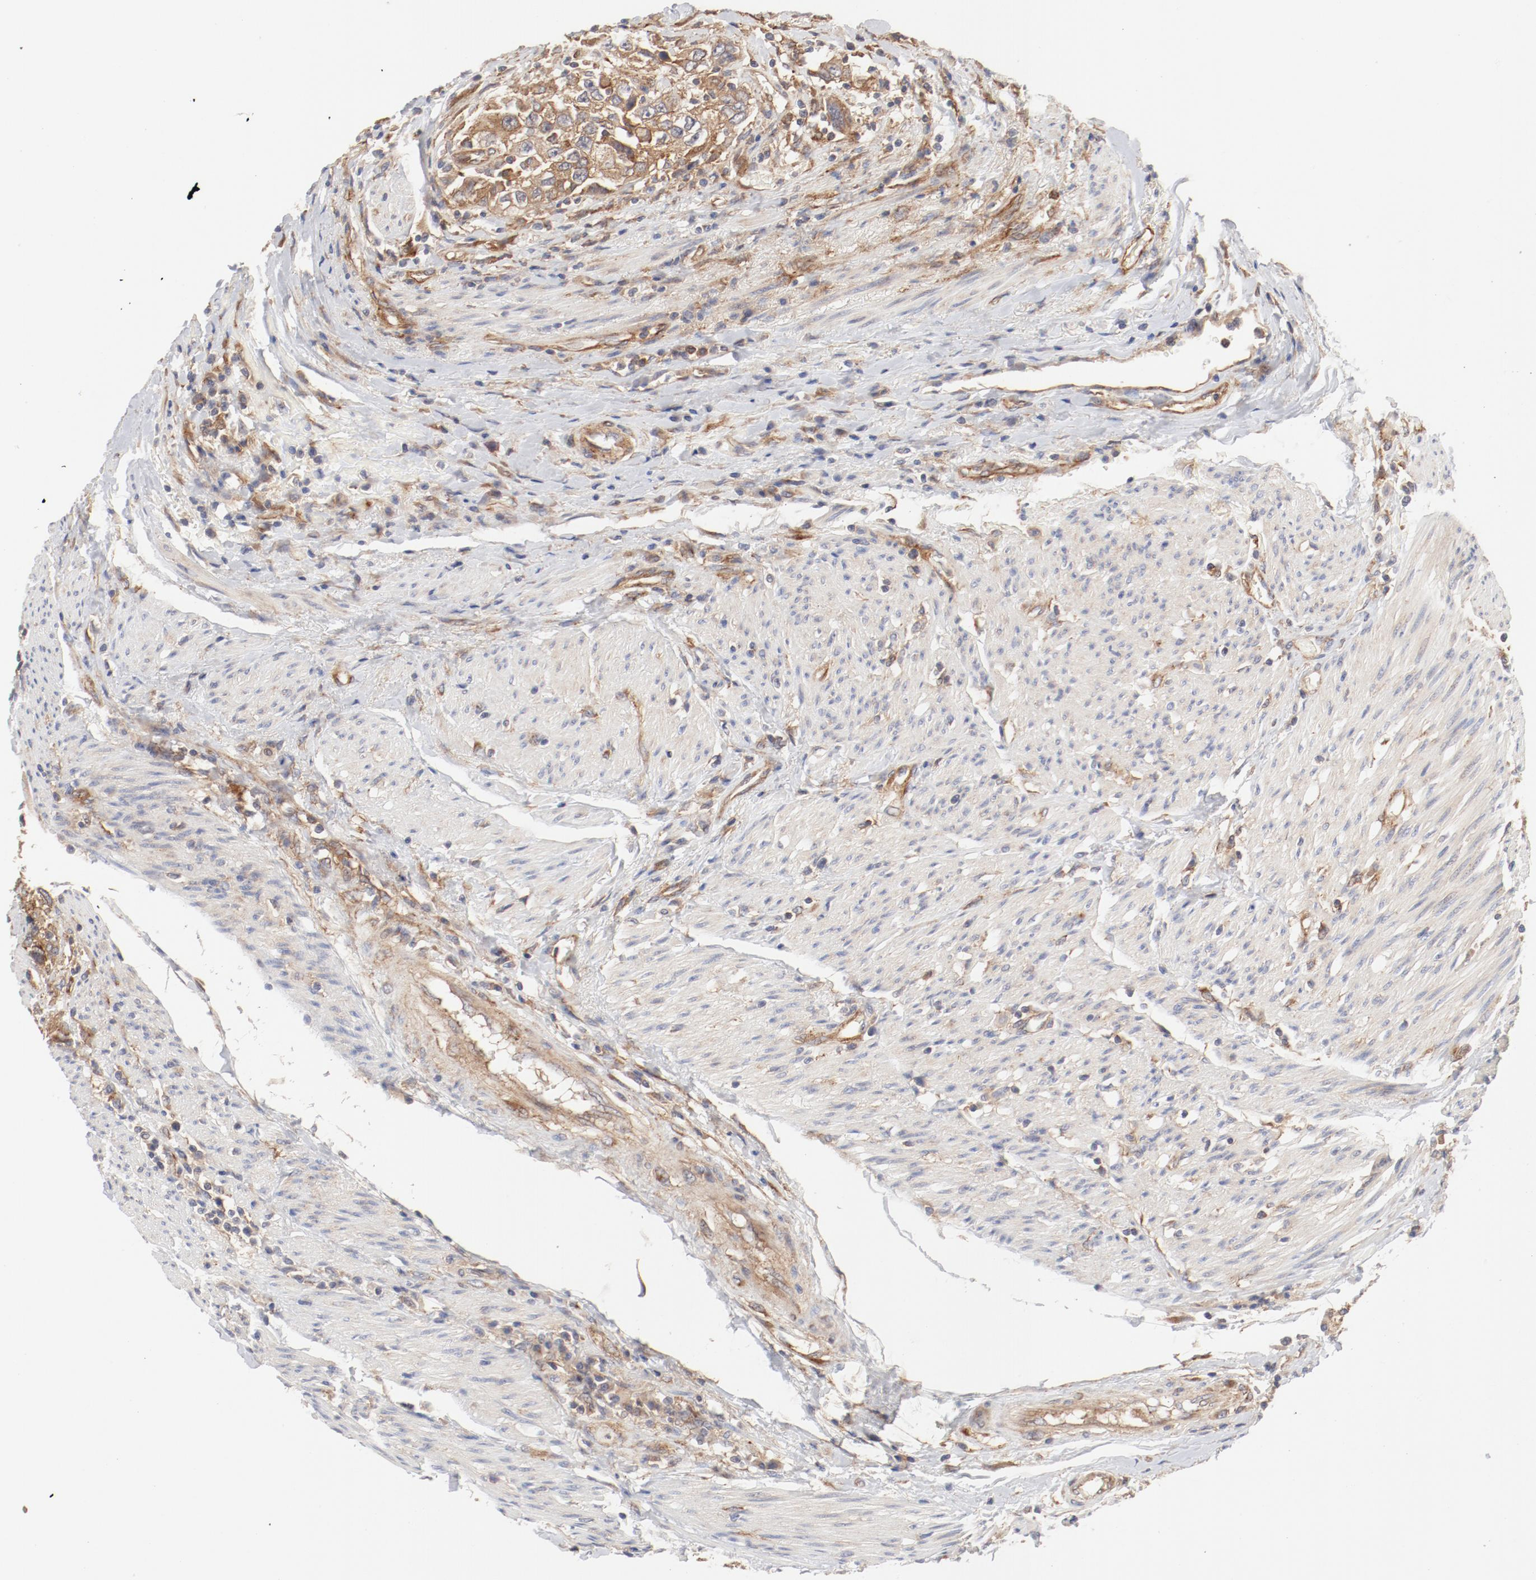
{"staining": {"intensity": "moderate", "quantity": ">75%", "location": "cytoplasmic/membranous"}, "tissue": "urothelial cancer", "cell_type": "Tumor cells", "image_type": "cancer", "snomed": [{"axis": "morphology", "description": "Urothelial carcinoma, High grade"}, {"axis": "topography", "description": "Urinary bladder"}], "caption": "Urothelial carcinoma (high-grade) tissue demonstrates moderate cytoplasmic/membranous staining in approximately >75% of tumor cells, visualized by immunohistochemistry. The staining was performed using DAB (3,3'-diaminobenzidine), with brown indicating positive protein expression. Nuclei are stained blue with hematoxylin.", "gene": "AP2A1", "patient": {"sex": "female", "age": 80}}